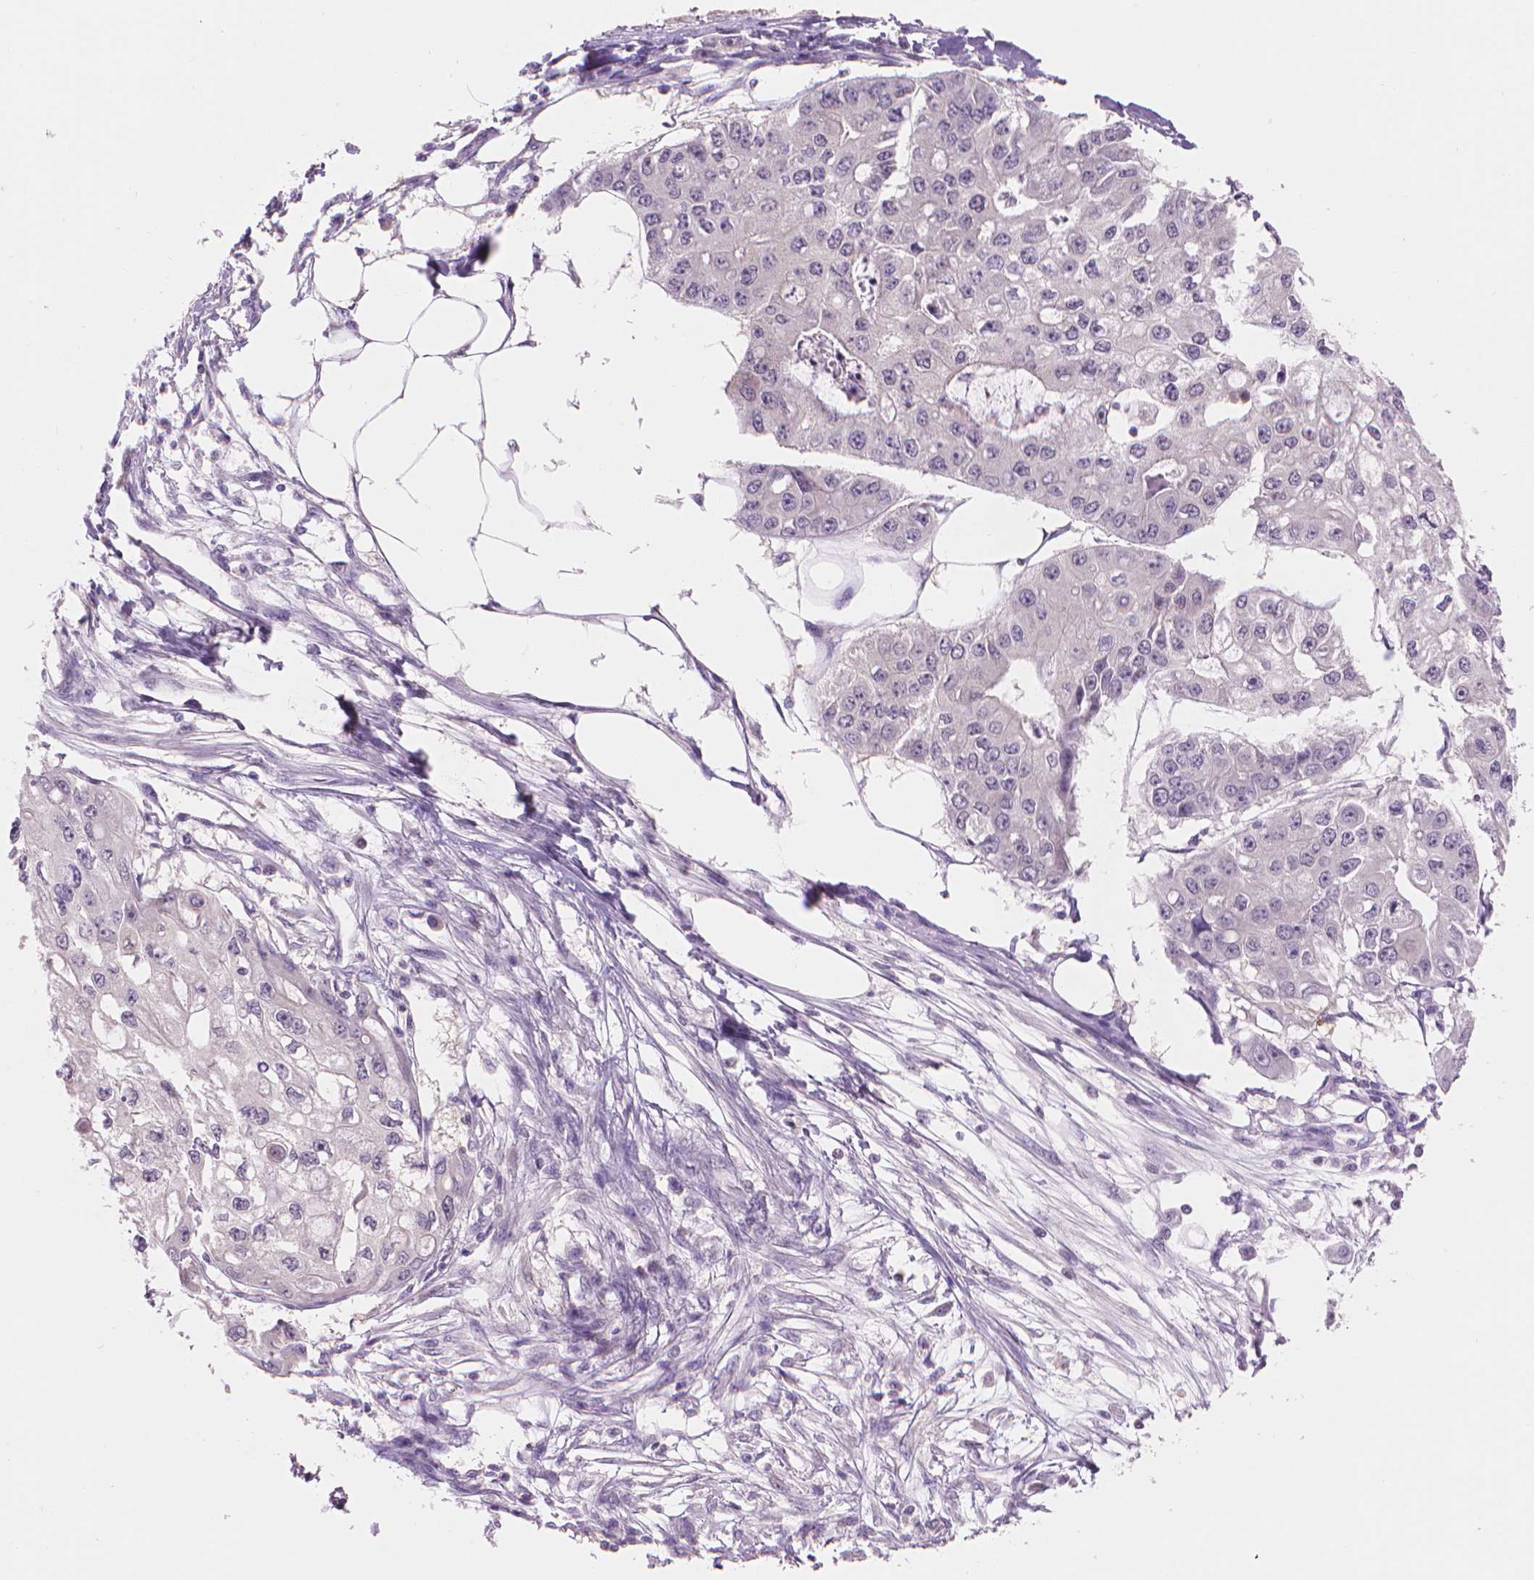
{"staining": {"intensity": "negative", "quantity": "none", "location": "none"}, "tissue": "ovarian cancer", "cell_type": "Tumor cells", "image_type": "cancer", "snomed": [{"axis": "morphology", "description": "Cystadenocarcinoma, serous, NOS"}, {"axis": "topography", "description": "Ovary"}], "caption": "There is no significant expression in tumor cells of ovarian cancer (serous cystadenocarcinoma). (Brightfield microscopy of DAB IHC at high magnification).", "gene": "ENO2", "patient": {"sex": "female", "age": 56}}